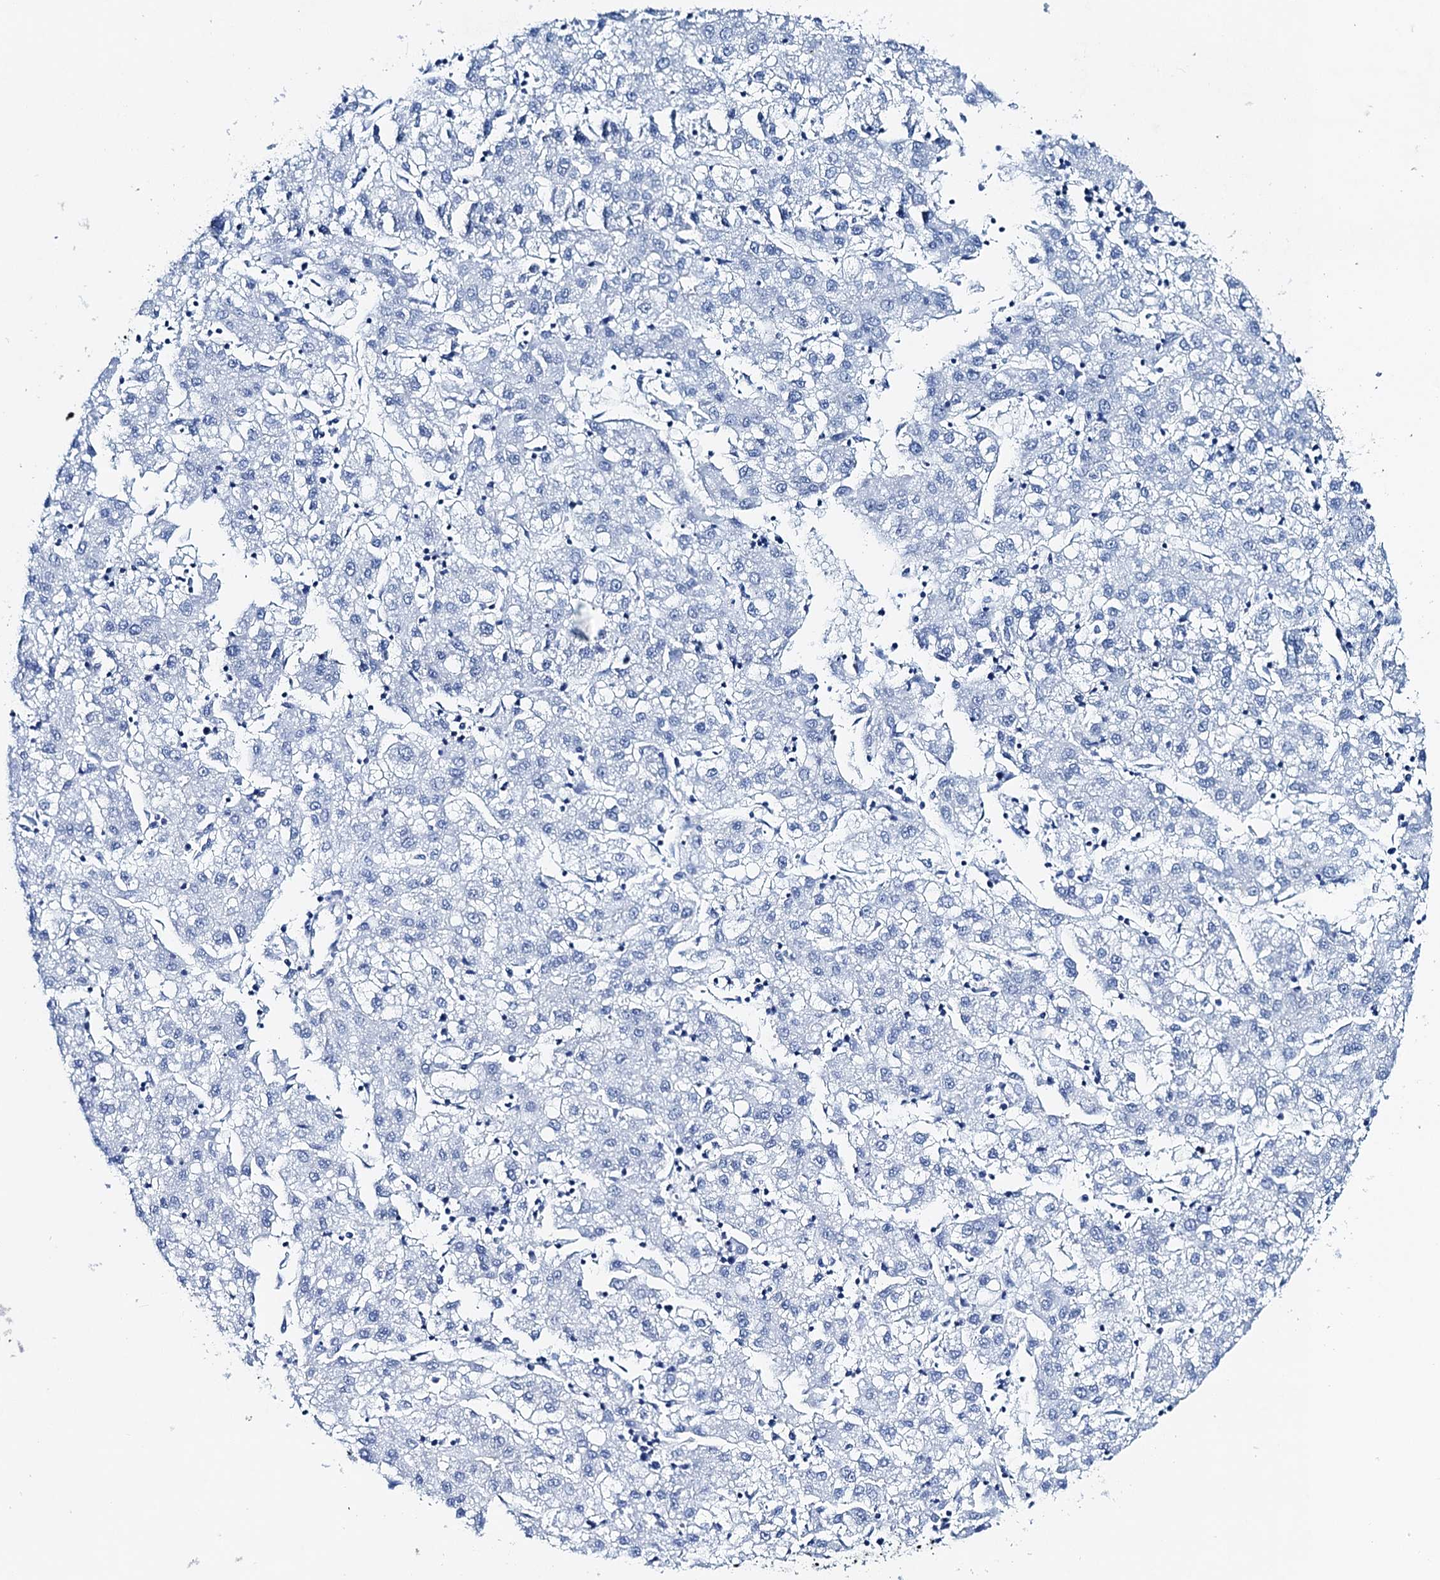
{"staining": {"intensity": "negative", "quantity": "none", "location": "none"}, "tissue": "liver cancer", "cell_type": "Tumor cells", "image_type": "cancer", "snomed": [{"axis": "morphology", "description": "Carcinoma, Hepatocellular, NOS"}, {"axis": "topography", "description": "Liver"}], "caption": "This micrograph is of liver hepatocellular carcinoma stained with immunohistochemistry (IHC) to label a protein in brown with the nuclei are counter-stained blue. There is no positivity in tumor cells.", "gene": "NLRP10", "patient": {"sex": "male", "age": 72}}